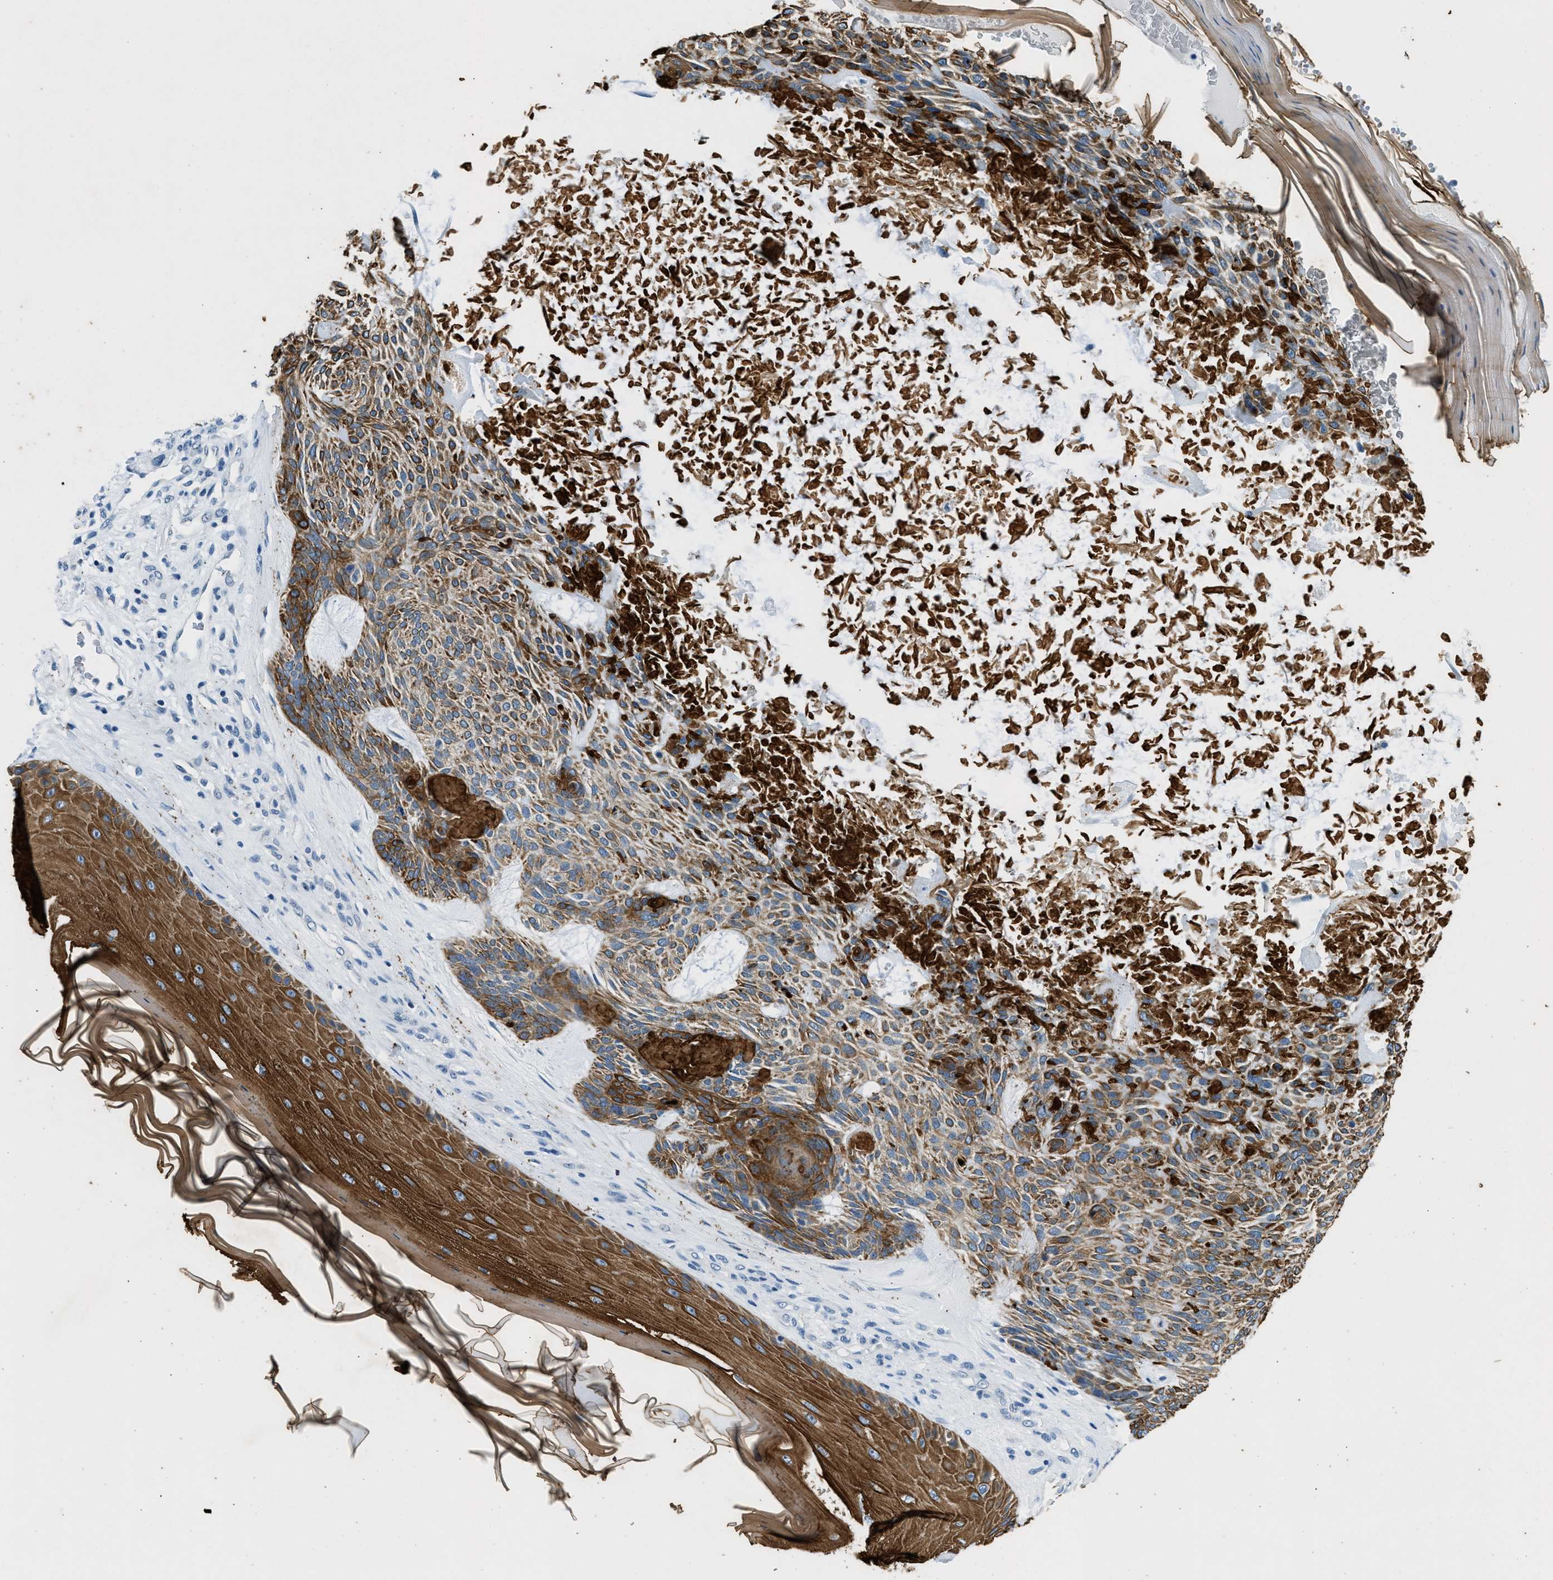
{"staining": {"intensity": "moderate", "quantity": ">75%", "location": "cytoplasmic/membranous"}, "tissue": "skin cancer", "cell_type": "Tumor cells", "image_type": "cancer", "snomed": [{"axis": "morphology", "description": "Basal cell carcinoma"}, {"axis": "topography", "description": "Skin"}], "caption": "Immunohistochemistry histopathology image of neoplastic tissue: skin basal cell carcinoma stained using immunohistochemistry (IHC) demonstrates medium levels of moderate protein expression localized specifically in the cytoplasmic/membranous of tumor cells, appearing as a cytoplasmic/membranous brown color.", "gene": "CFAP20", "patient": {"sex": "male", "age": 55}}